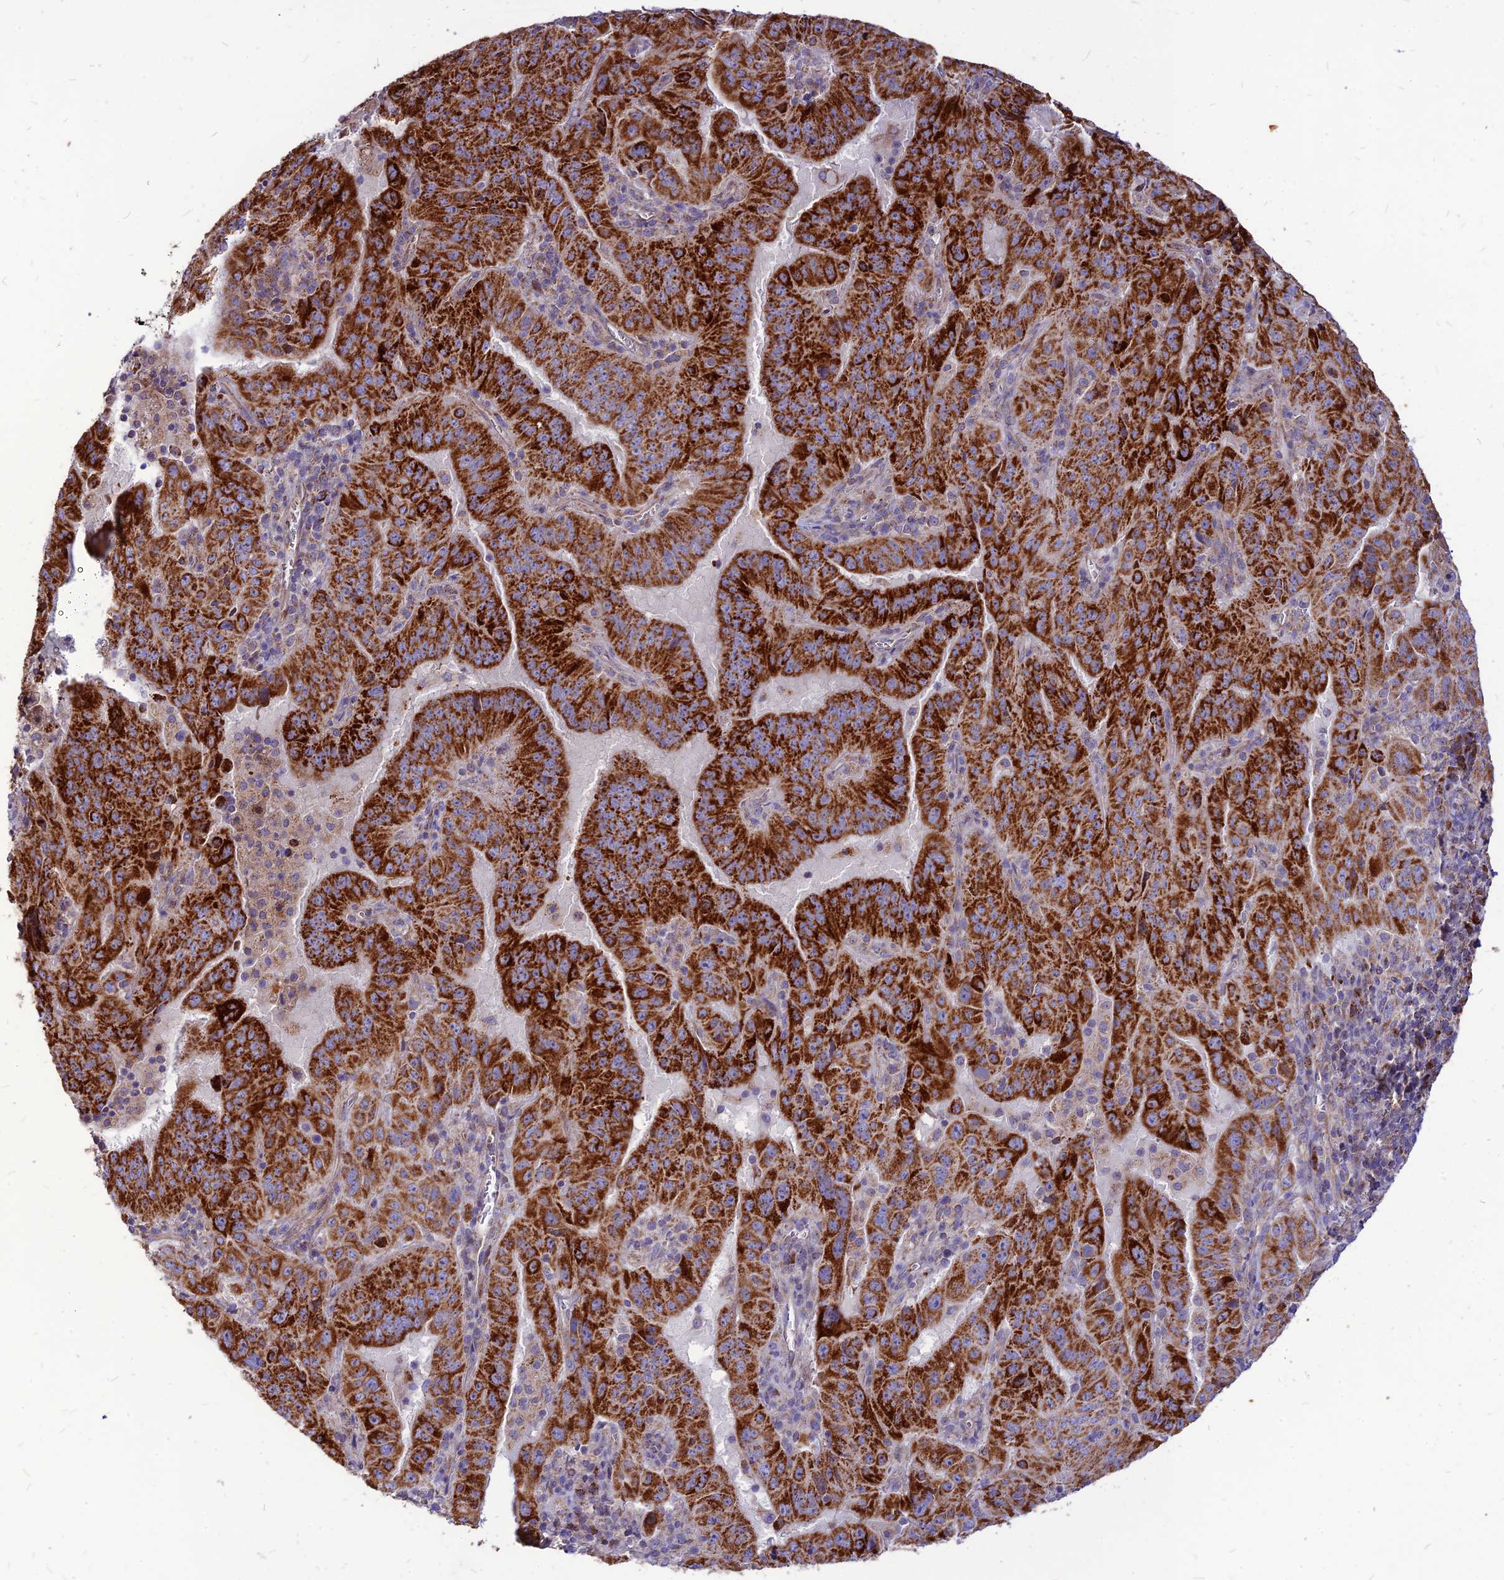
{"staining": {"intensity": "strong", "quantity": ">75%", "location": "cytoplasmic/membranous"}, "tissue": "pancreatic cancer", "cell_type": "Tumor cells", "image_type": "cancer", "snomed": [{"axis": "morphology", "description": "Adenocarcinoma, NOS"}, {"axis": "topography", "description": "Pancreas"}], "caption": "Adenocarcinoma (pancreatic) stained with immunohistochemistry (IHC) displays strong cytoplasmic/membranous positivity in about >75% of tumor cells.", "gene": "ECI1", "patient": {"sex": "male", "age": 63}}